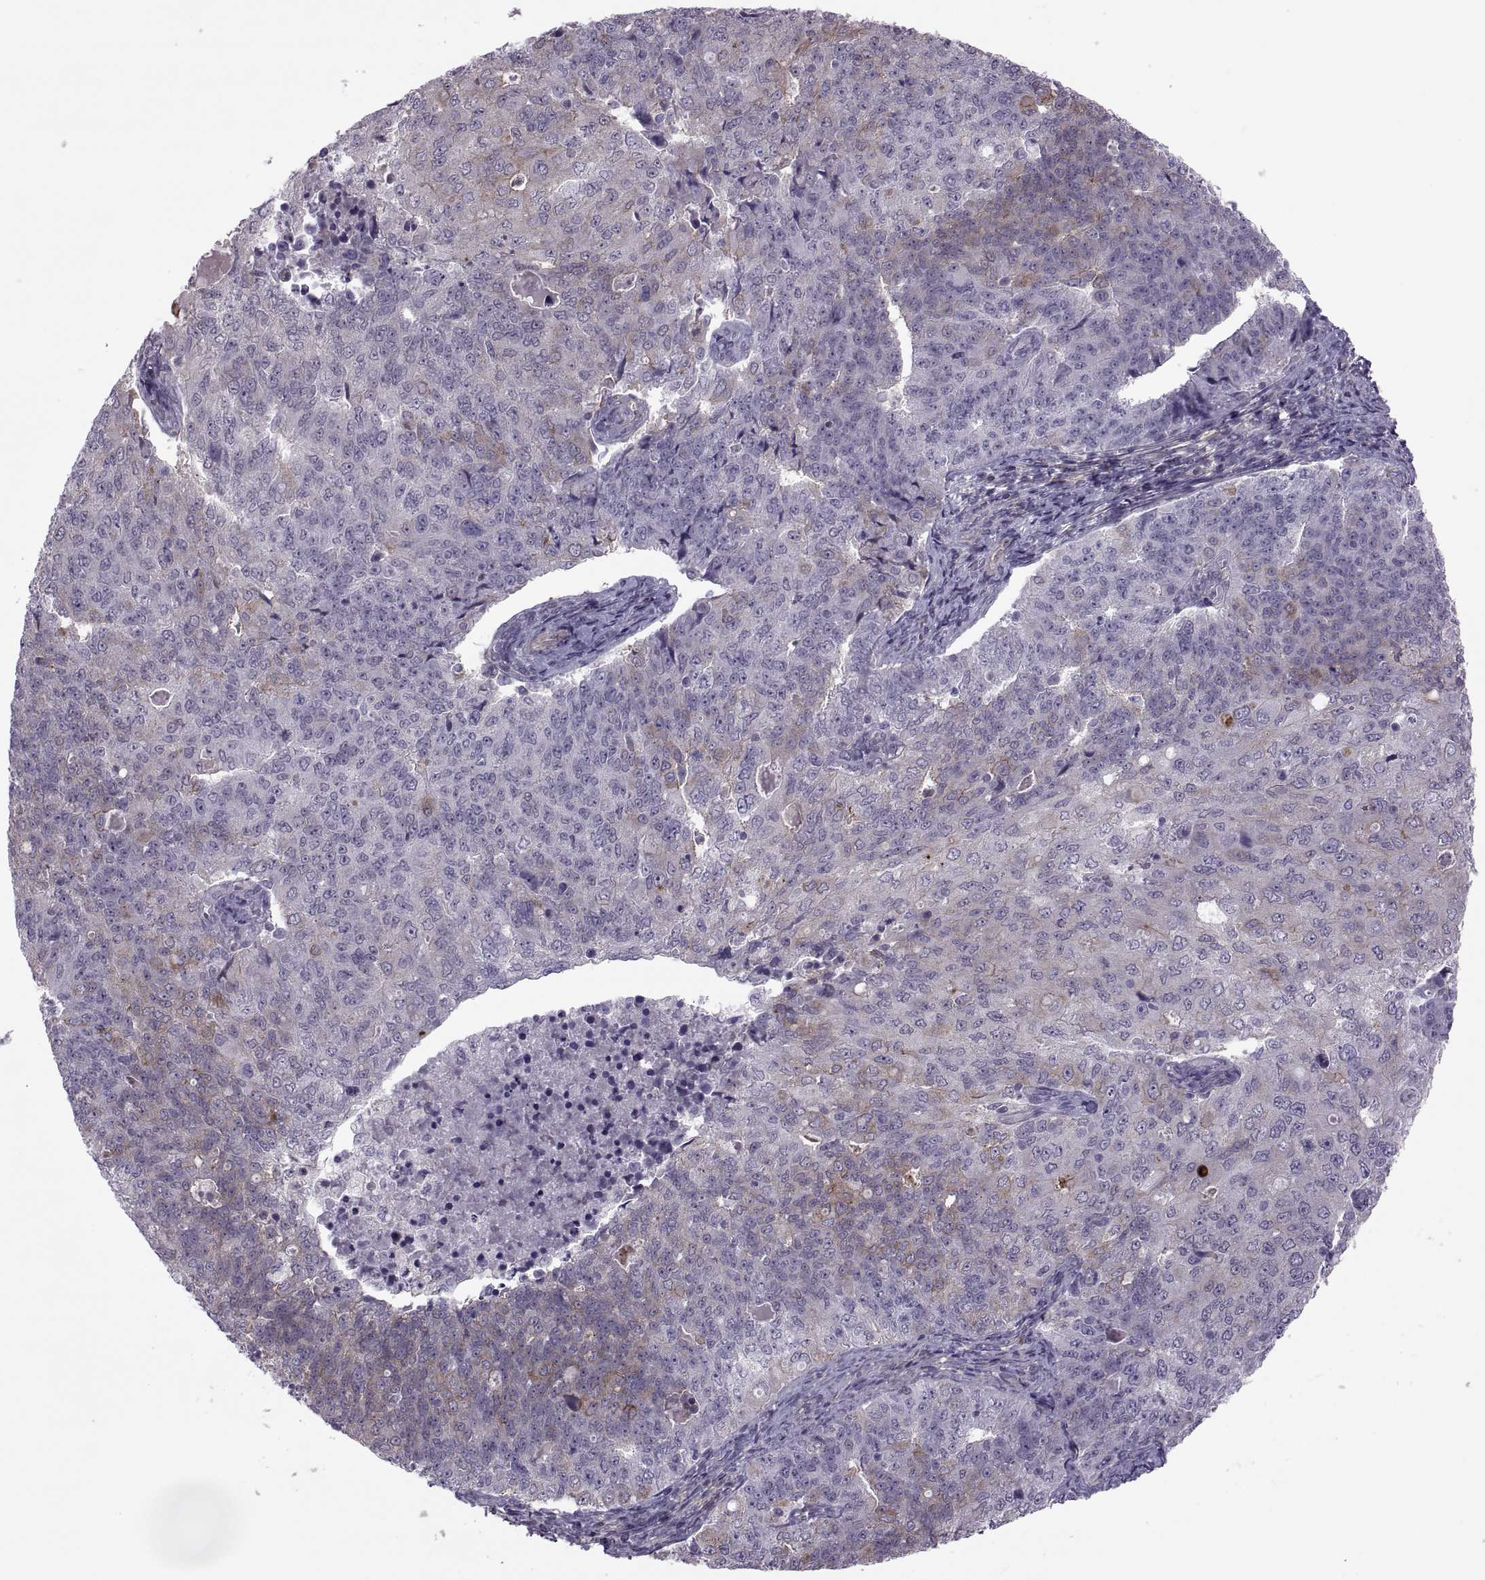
{"staining": {"intensity": "weak", "quantity": "<25%", "location": "cytoplasmic/membranous"}, "tissue": "endometrial cancer", "cell_type": "Tumor cells", "image_type": "cancer", "snomed": [{"axis": "morphology", "description": "Adenocarcinoma, NOS"}, {"axis": "topography", "description": "Endometrium"}], "caption": "An immunohistochemistry (IHC) photomicrograph of endometrial cancer (adenocarcinoma) is shown. There is no staining in tumor cells of endometrial cancer (adenocarcinoma). Nuclei are stained in blue.", "gene": "ODF3", "patient": {"sex": "female", "age": 43}}